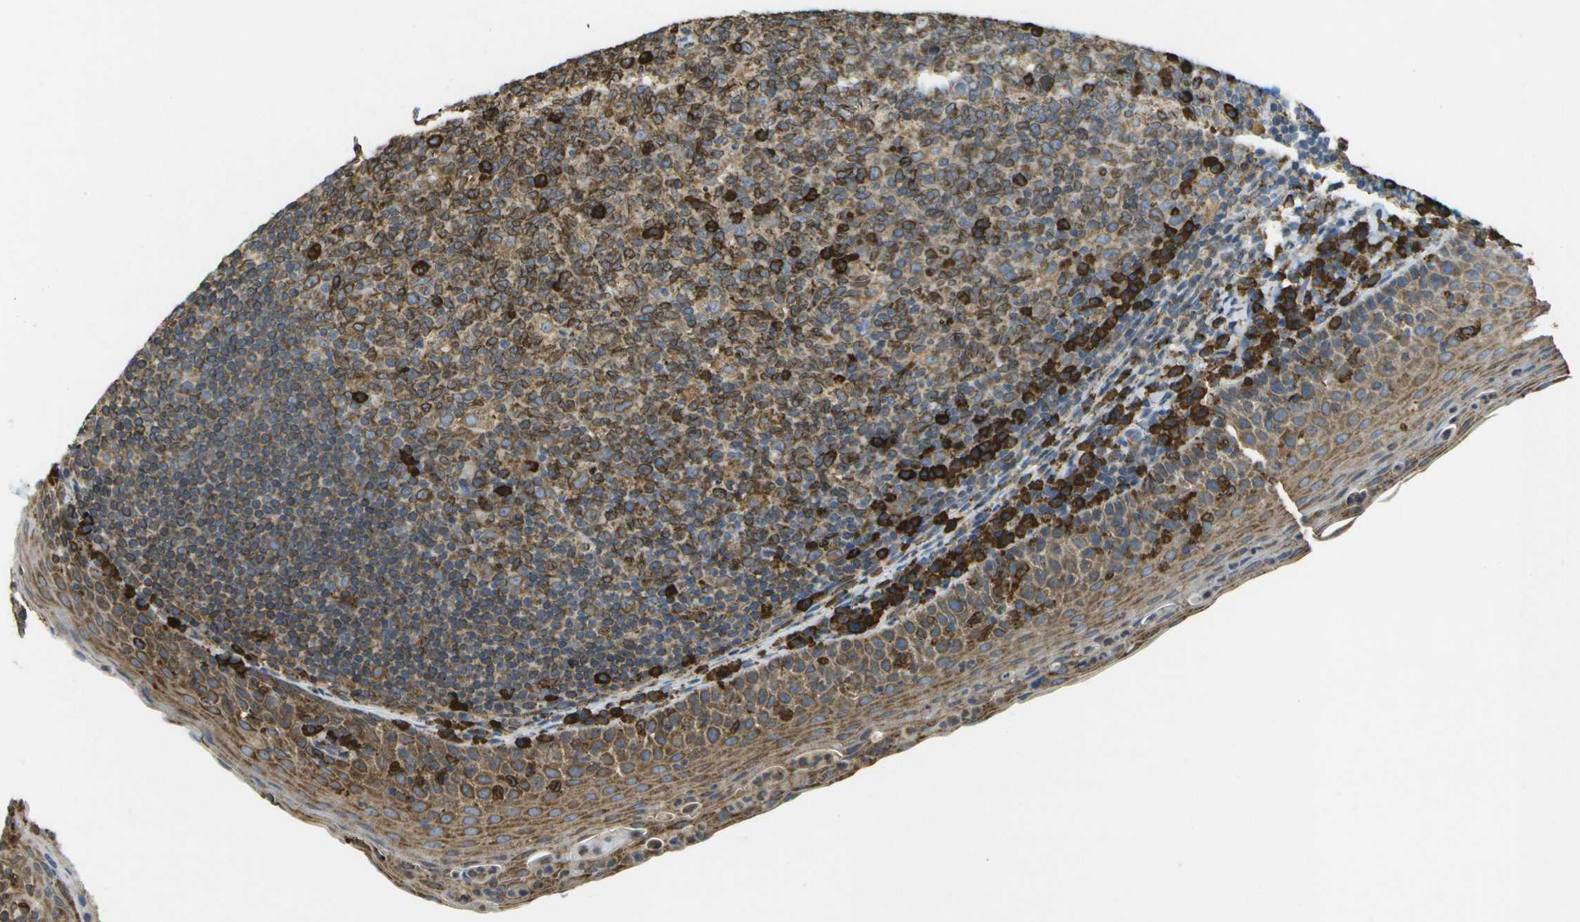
{"staining": {"intensity": "strong", "quantity": "25%-75%", "location": "cytoplasmic/membranous"}, "tissue": "tonsil", "cell_type": "Germinal center cells", "image_type": "normal", "snomed": [{"axis": "morphology", "description": "Normal tissue, NOS"}, {"axis": "topography", "description": "Tonsil"}], "caption": "IHC (DAB (3,3'-diaminobenzidine)) staining of normal human tonsil reveals strong cytoplasmic/membranous protein positivity in about 25%-75% of germinal center cells.", "gene": "PDIA4", "patient": {"sex": "male", "age": 17}}